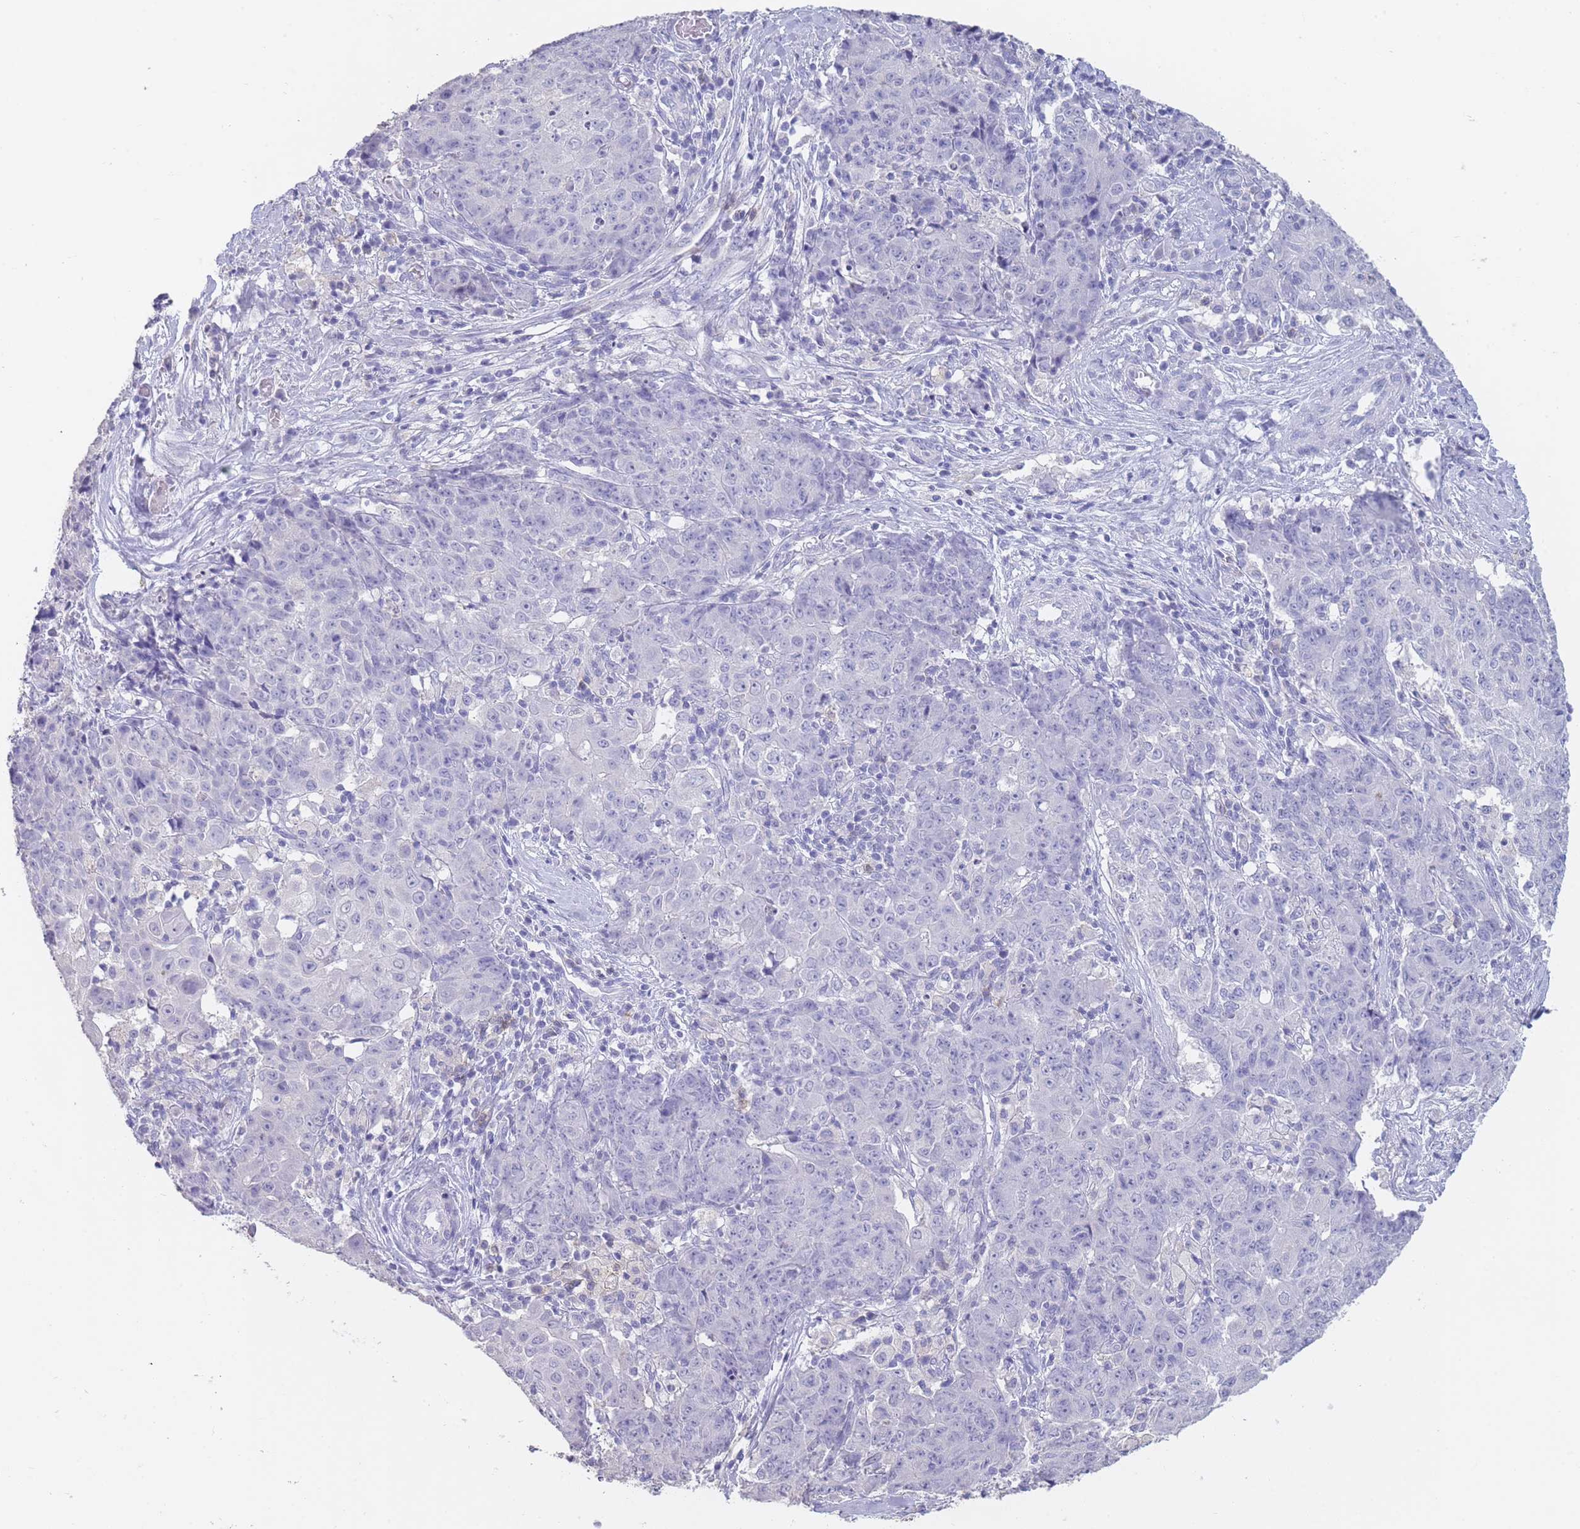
{"staining": {"intensity": "negative", "quantity": "none", "location": "none"}, "tissue": "ovarian cancer", "cell_type": "Tumor cells", "image_type": "cancer", "snomed": [{"axis": "morphology", "description": "Carcinoma, endometroid"}, {"axis": "topography", "description": "Ovary"}], "caption": "This is an IHC micrograph of ovarian cancer. There is no expression in tumor cells.", "gene": "CD37", "patient": {"sex": "female", "age": 42}}